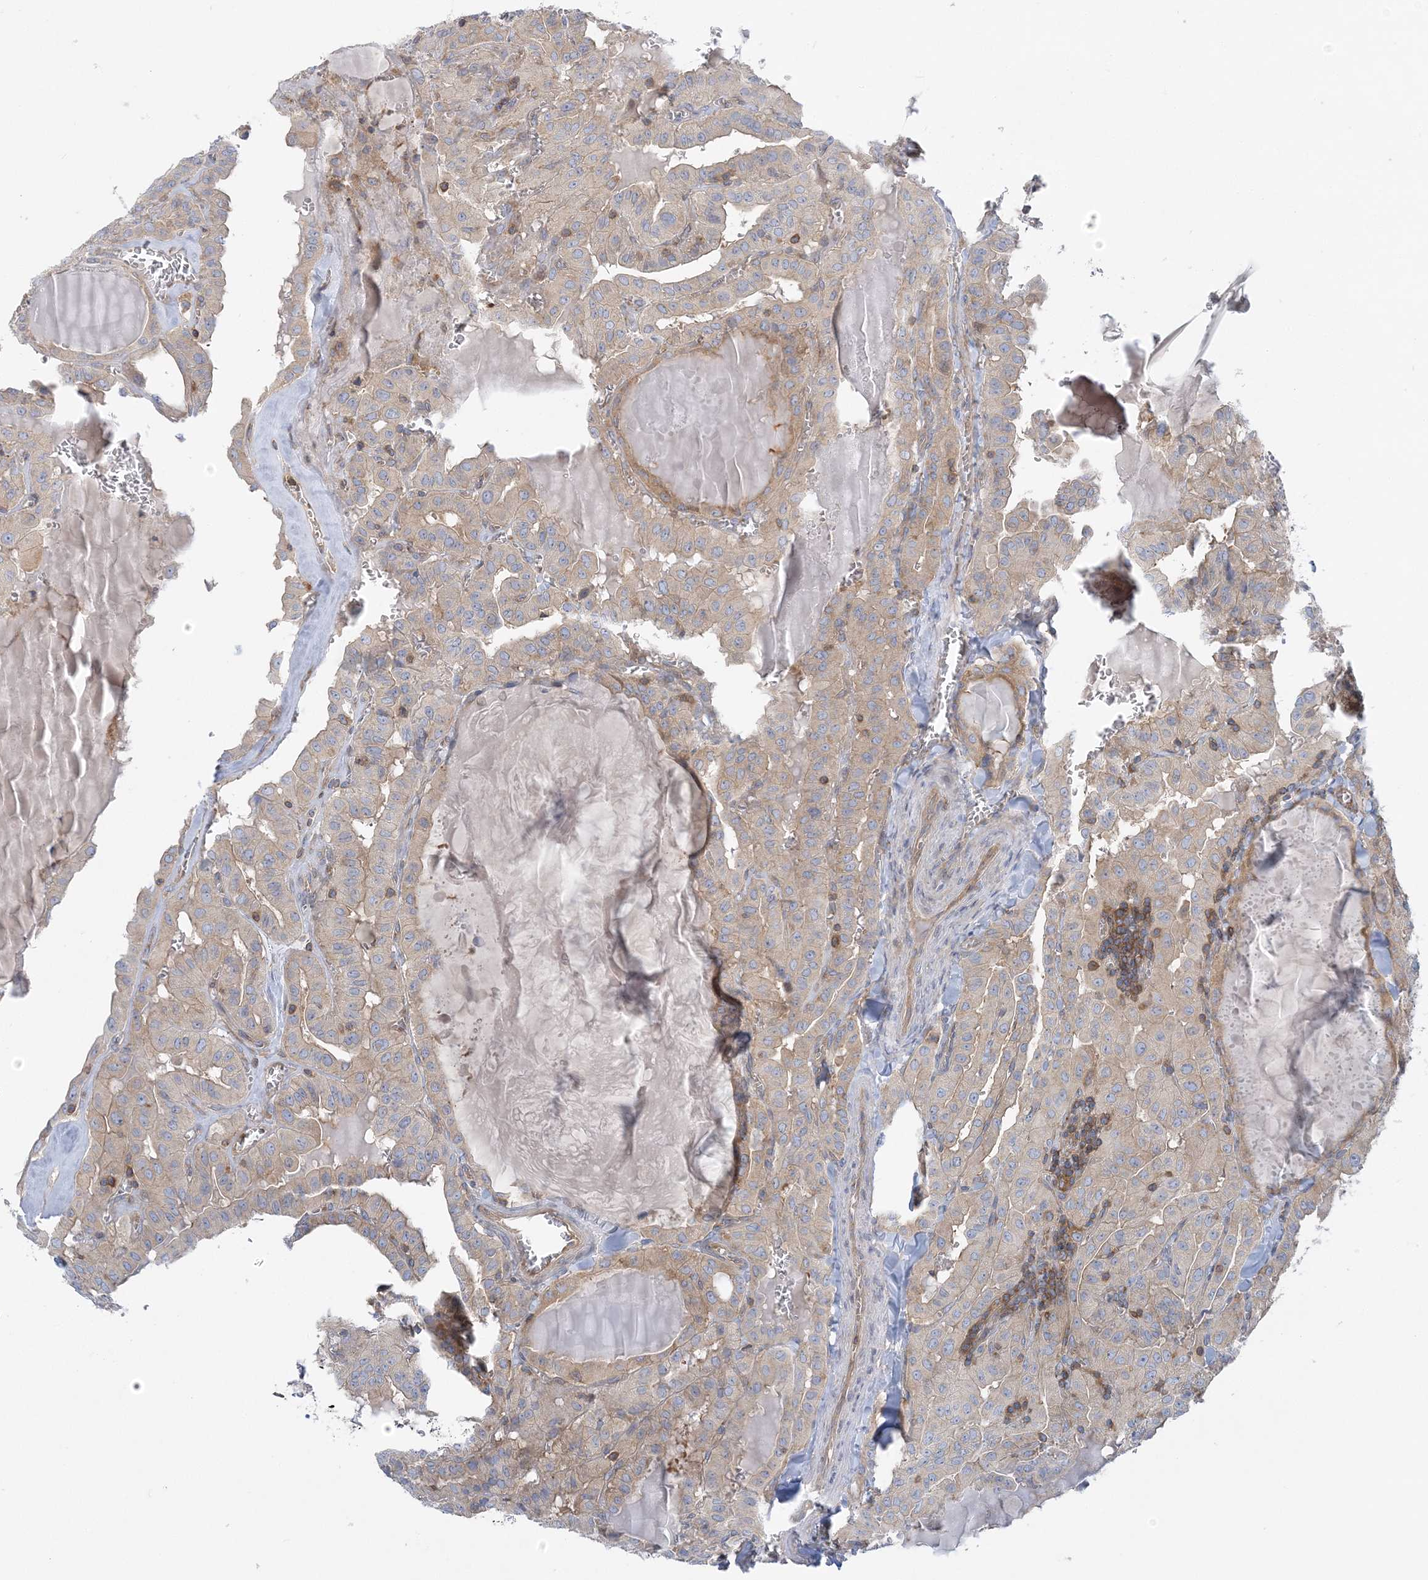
{"staining": {"intensity": "weak", "quantity": "<25%", "location": "cytoplasmic/membranous"}, "tissue": "thyroid cancer", "cell_type": "Tumor cells", "image_type": "cancer", "snomed": [{"axis": "morphology", "description": "Papillary adenocarcinoma, NOS"}, {"axis": "topography", "description": "Thyroid gland"}], "caption": "This histopathology image is of thyroid papillary adenocarcinoma stained with immunohistochemistry to label a protein in brown with the nuclei are counter-stained blue. There is no expression in tumor cells.", "gene": "FAM114A2", "patient": {"sex": "male", "age": 52}}